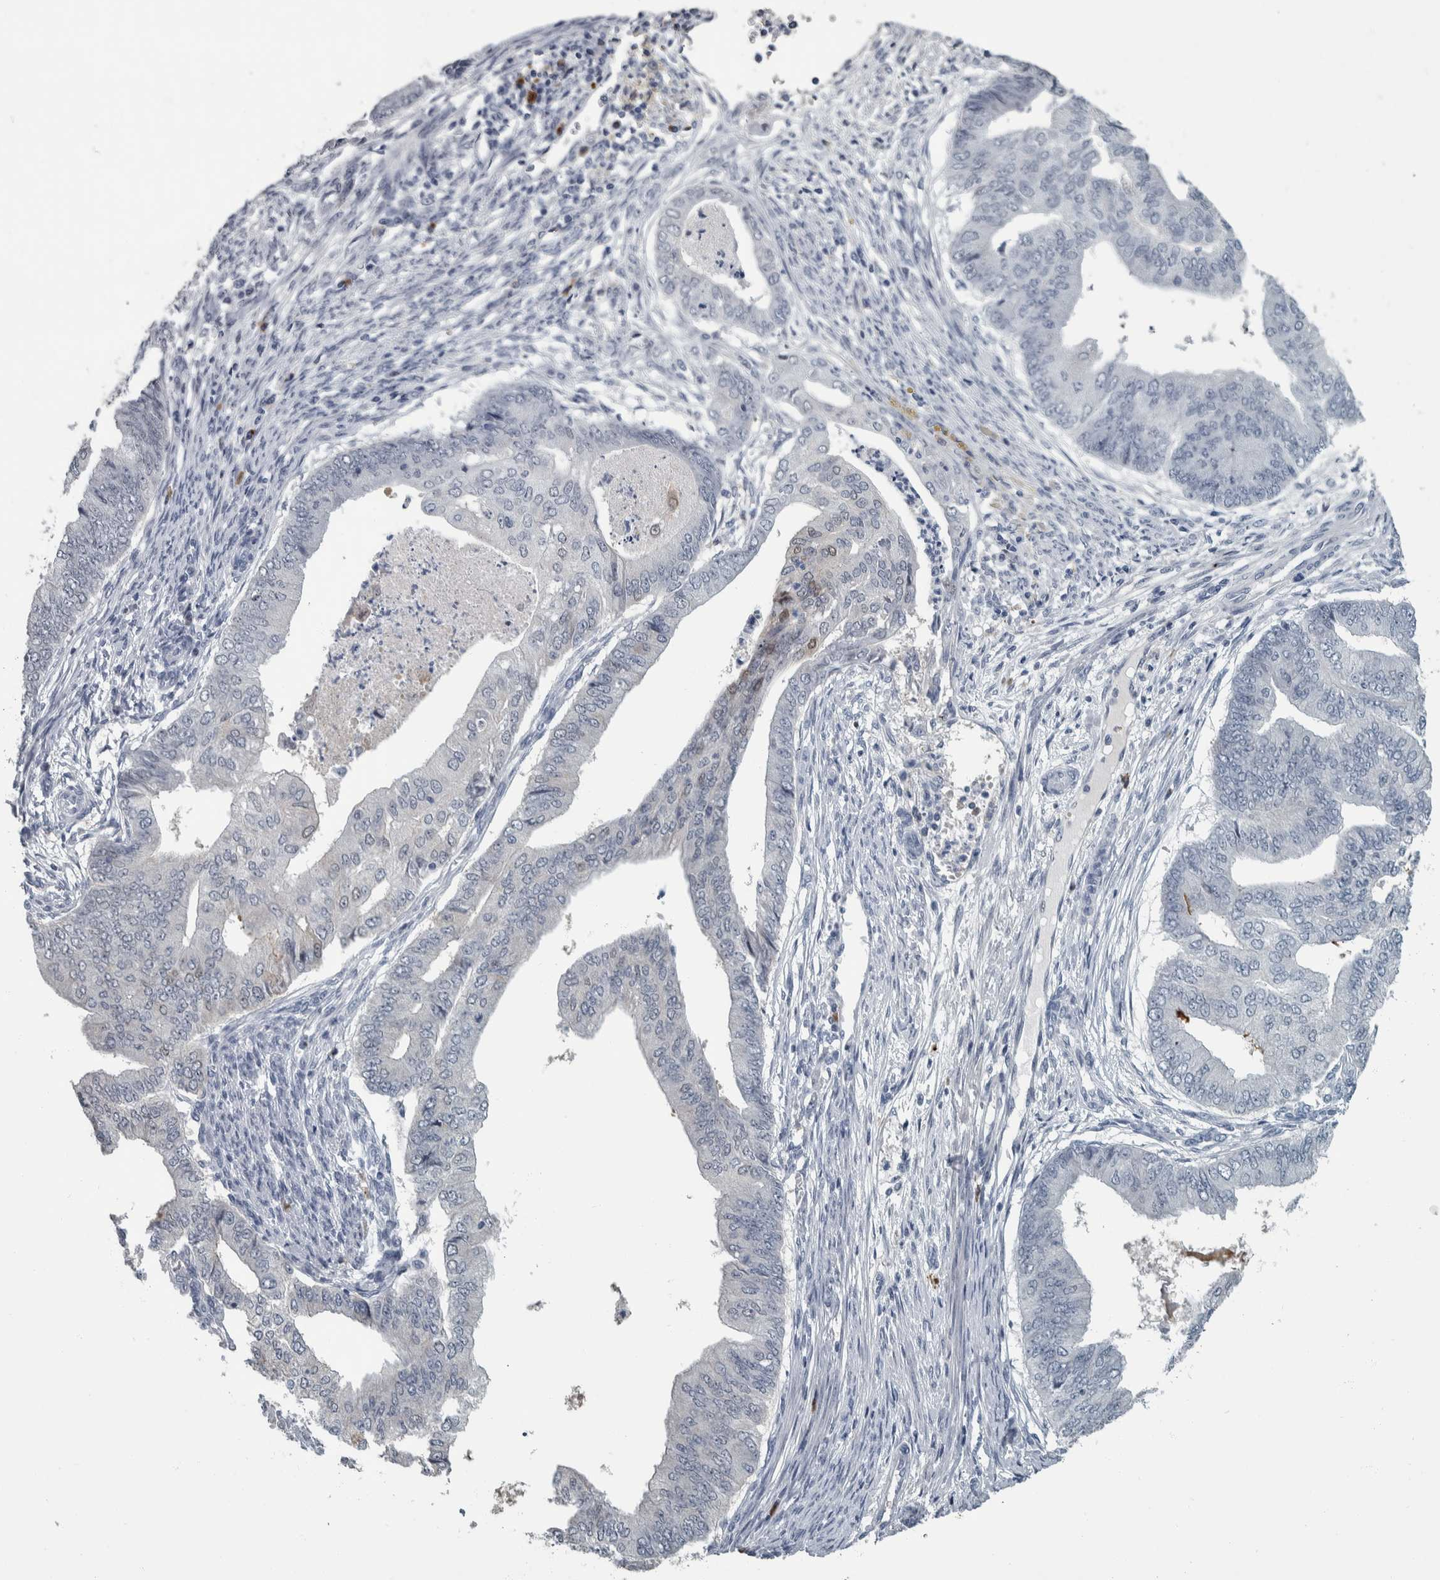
{"staining": {"intensity": "negative", "quantity": "none", "location": "none"}, "tissue": "endometrial cancer", "cell_type": "Tumor cells", "image_type": "cancer", "snomed": [{"axis": "morphology", "description": "Polyp, NOS"}, {"axis": "morphology", "description": "Adenocarcinoma, NOS"}, {"axis": "morphology", "description": "Adenoma, NOS"}, {"axis": "topography", "description": "Endometrium"}], "caption": "The image shows no staining of tumor cells in endometrial cancer (adenoma).", "gene": "CAVIN4", "patient": {"sex": "female", "age": 79}}